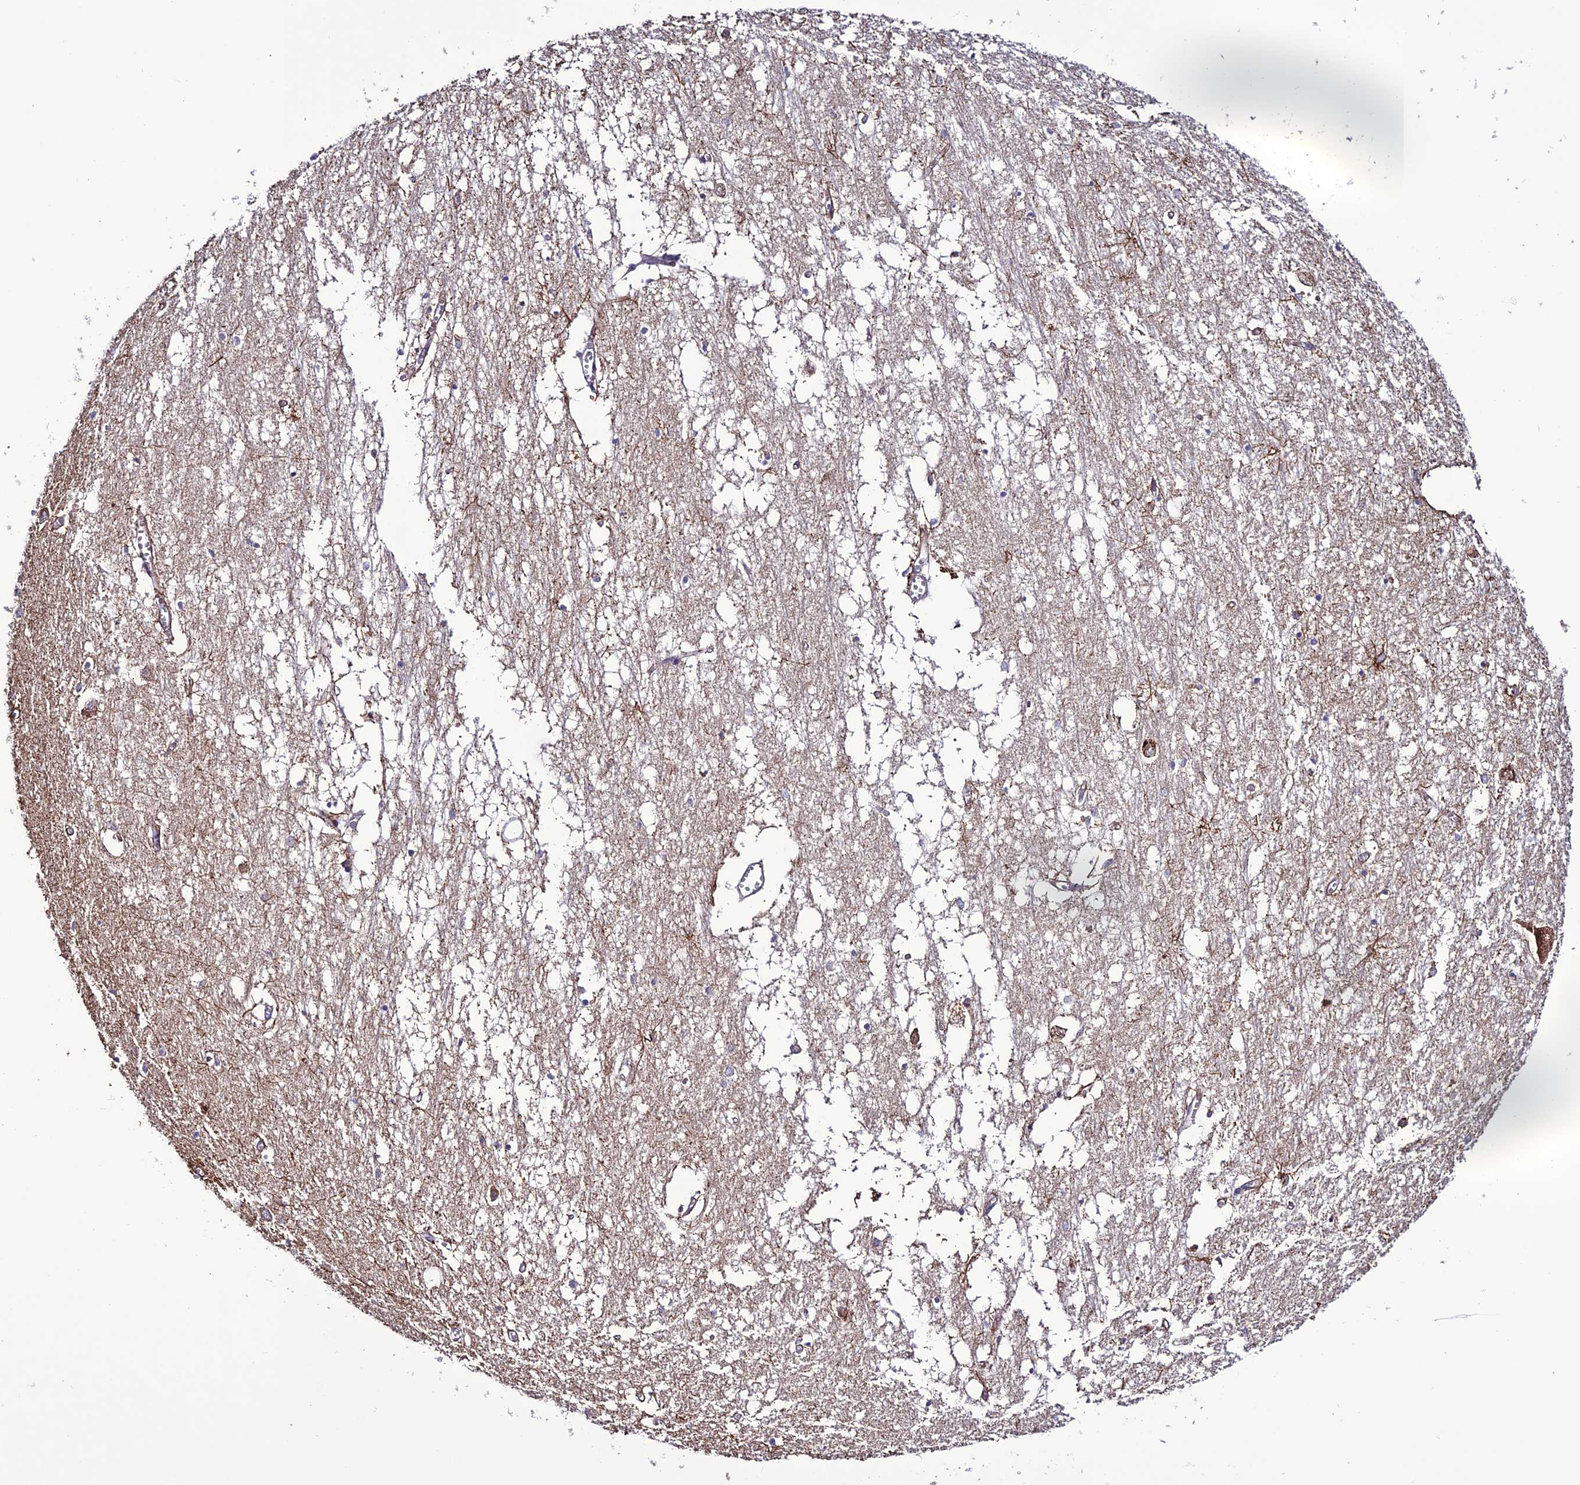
{"staining": {"intensity": "weak", "quantity": "25%-75%", "location": "cytoplasmic/membranous"}, "tissue": "hippocampus", "cell_type": "Glial cells", "image_type": "normal", "snomed": [{"axis": "morphology", "description": "Normal tissue, NOS"}, {"axis": "topography", "description": "Hippocampus"}], "caption": "A high-resolution micrograph shows IHC staining of benign hippocampus, which displays weak cytoplasmic/membranous positivity in approximately 25%-75% of glial cells. The staining was performed using DAB (3,3'-diaminobenzidine), with brown indicating positive protein expression. Nuclei are stained blue with hematoxylin.", "gene": "MRPS9", "patient": {"sex": "male", "age": 70}}